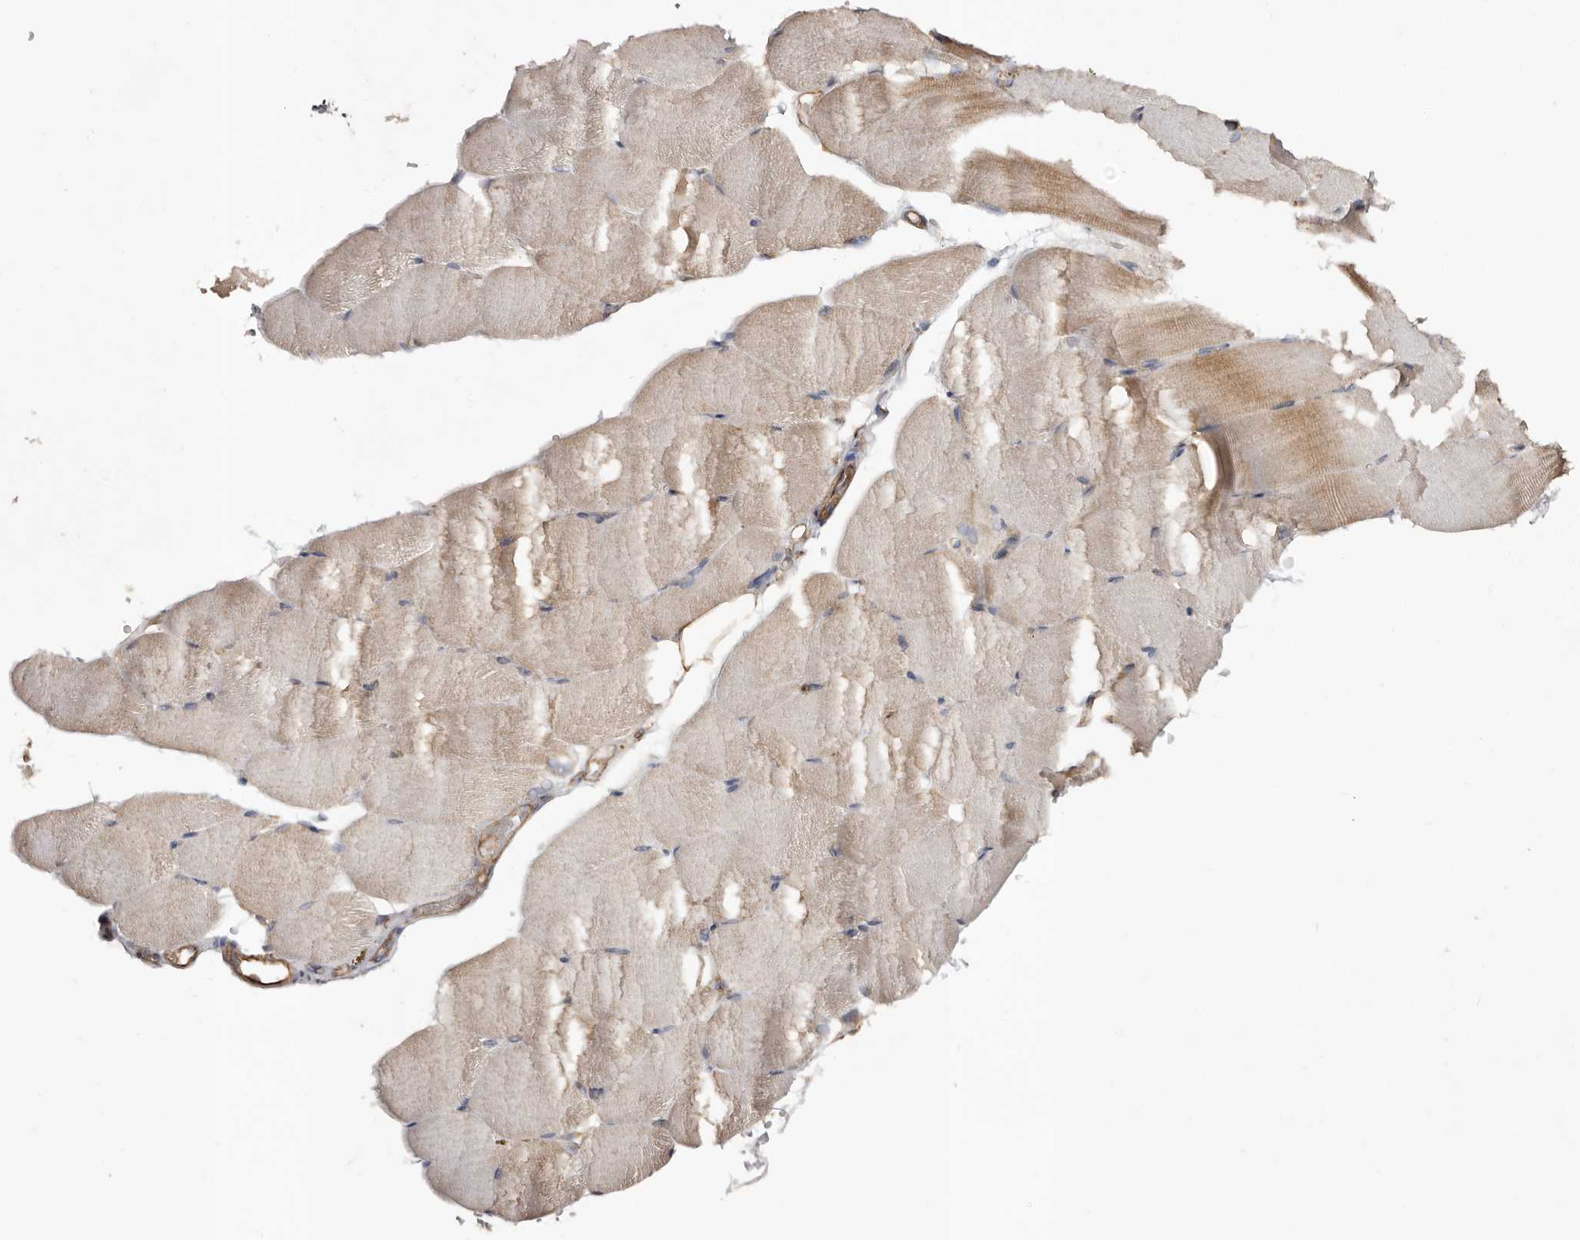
{"staining": {"intensity": "weak", "quantity": "25%-75%", "location": "cytoplasmic/membranous"}, "tissue": "skeletal muscle", "cell_type": "Myocytes", "image_type": "normal", "snomed": [{"axis": "morphology", "description": "Normal tissue, NOS"}, {"axis": "topography", "description": "Skeletal muscle"}, {"axis": "topography", "description": "Parathyroid gland"}], "caption": "An image showing weak cytoplasmic/membranous expression in about 25%-75% of myocytes in unremarkable skeletal muscle, as visualized by brown immunohistochemical staining.", "gene": "MACC1", "patient": {"sex": "female", "age": 37}}